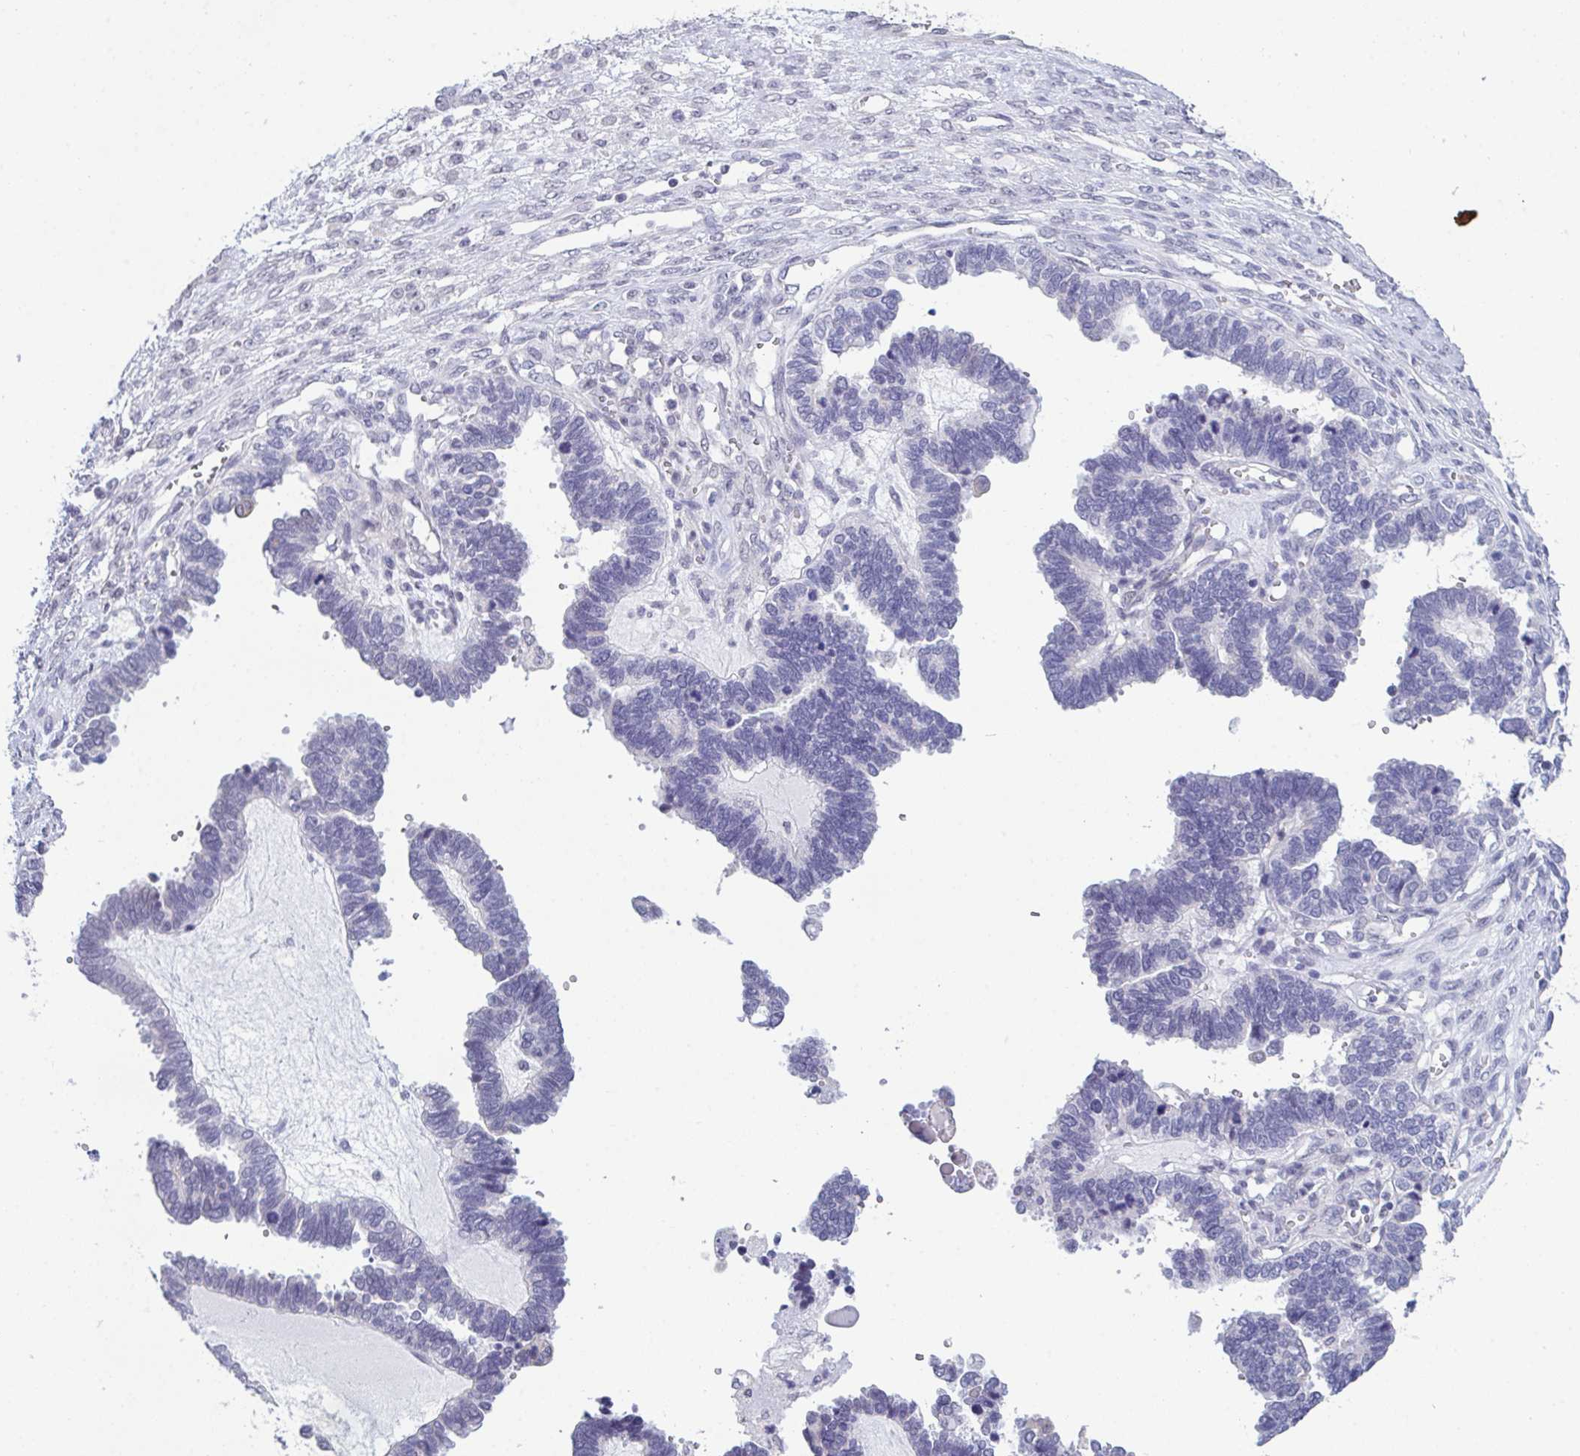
{"staining": {"intensity": "negative", "quantity": "none", "location": "none"}, "tissue": "ovarian cancer", "cell_type": "Tumor cells", "image_type": "cancer", "snomed": [{"axis": "morphology", "description": "Cystadenocarcinoma, serous, NOS"}, {"axis": "topography", "description": "Ovary"}], "caption": "Protein analysis of ovarian cancer (serous cystadenocarcinoma) shows no significant positivity in tumor cells.", "gene": "ATP6V0D2", "patient": {"sex": "female", "age": 51}}